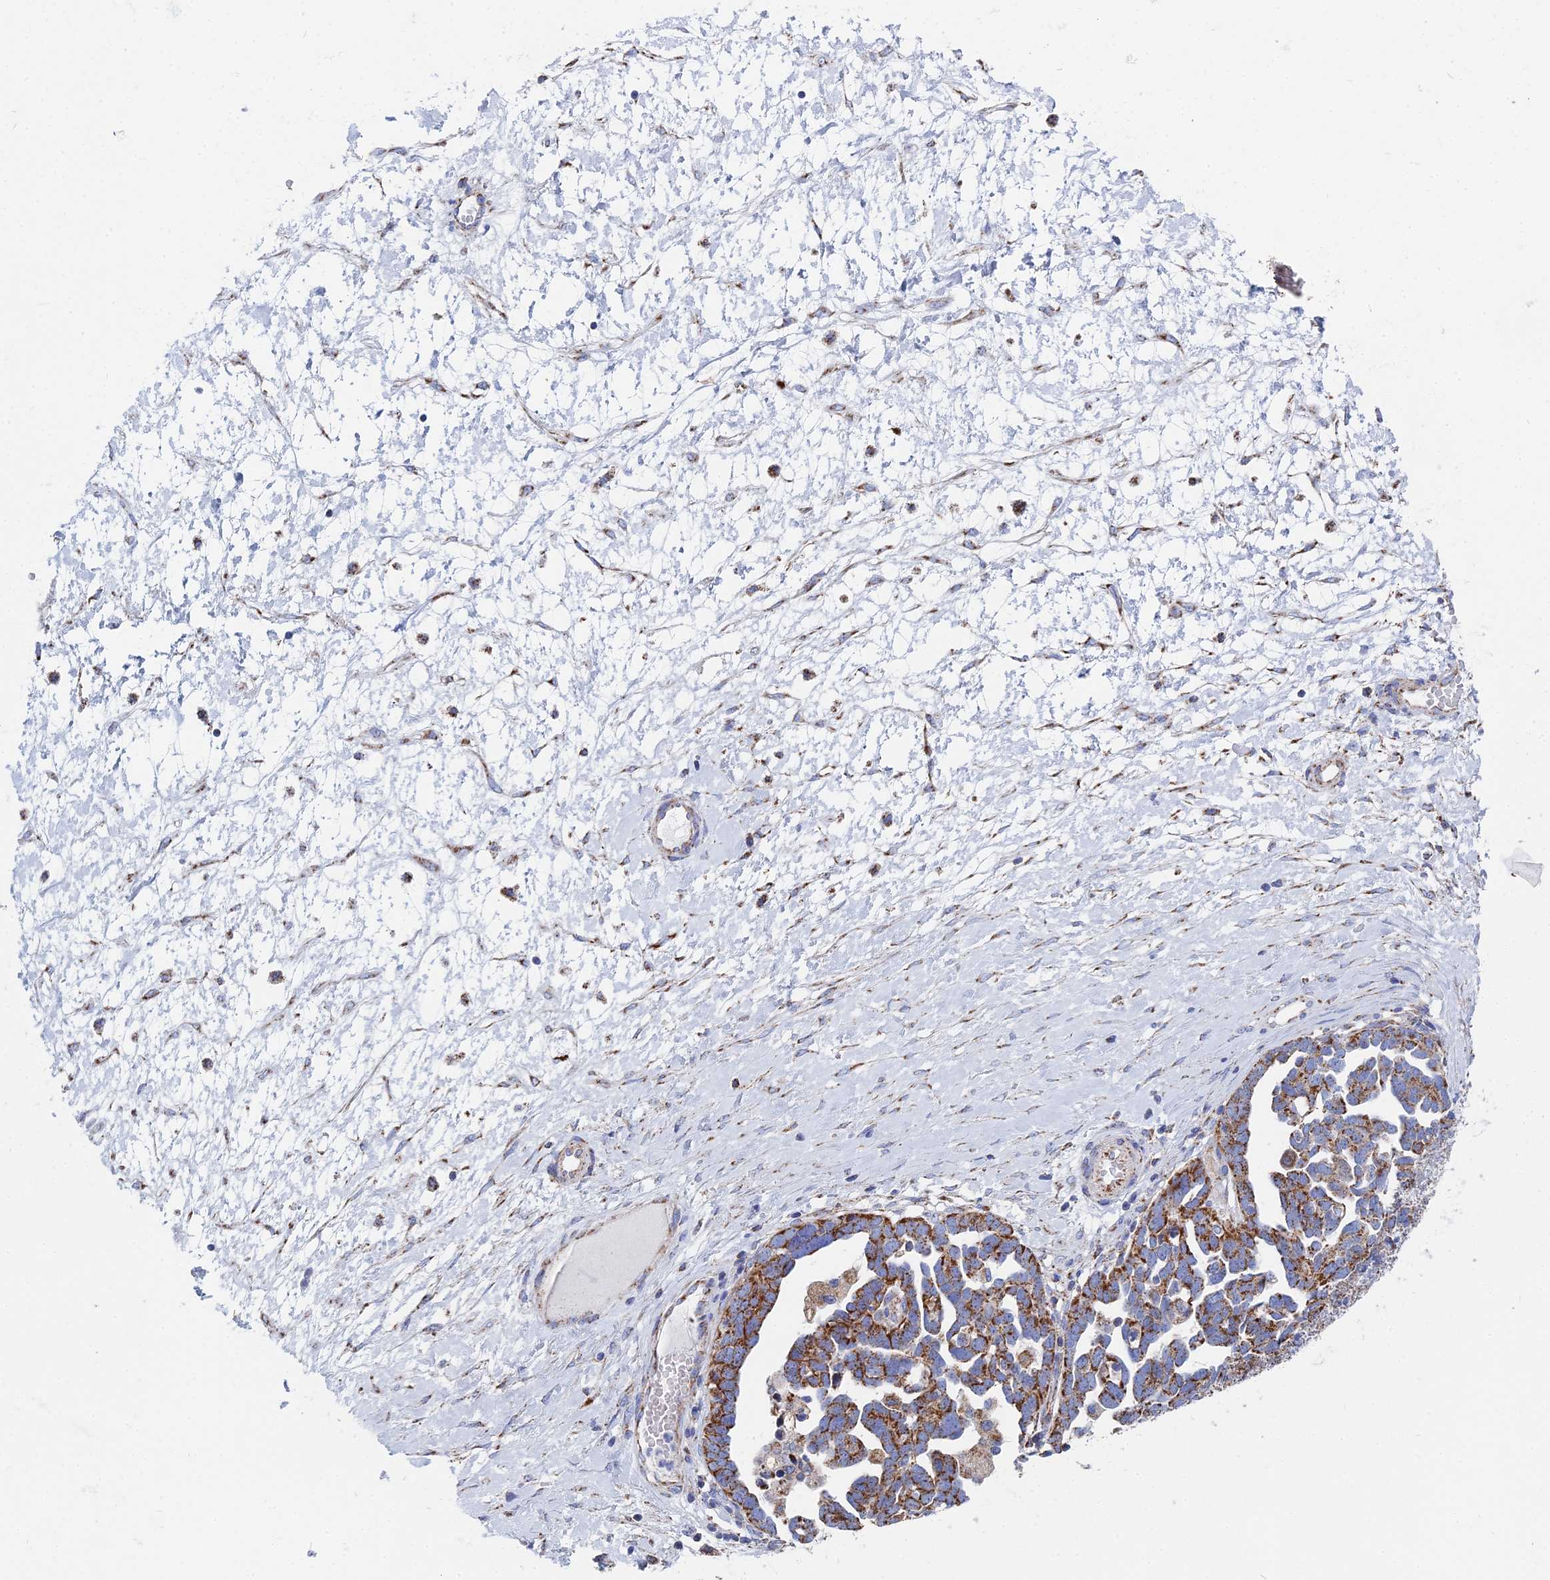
{"staining": {"intensity": "strong", "quantity": ">75%", "location": "cytoplasmic/membranous"}, "tissue": "ovarian cancer", "cell_type": "Tumor cells", "image_type": "cancer", "snomed": [{"axis": "morphology", "description": "Cystadenocarcinoma, serous, NOS"}, {"axis": "topography", "description": "Ovary"}], "caption": "Protein staining displays strong cytoplasmic/membranous expression in about >75% of tumor cells in ovarian serous cystadenocarcinoma.", "gene": "IFT80", "patient": {"sex": "female", "age": 54}}